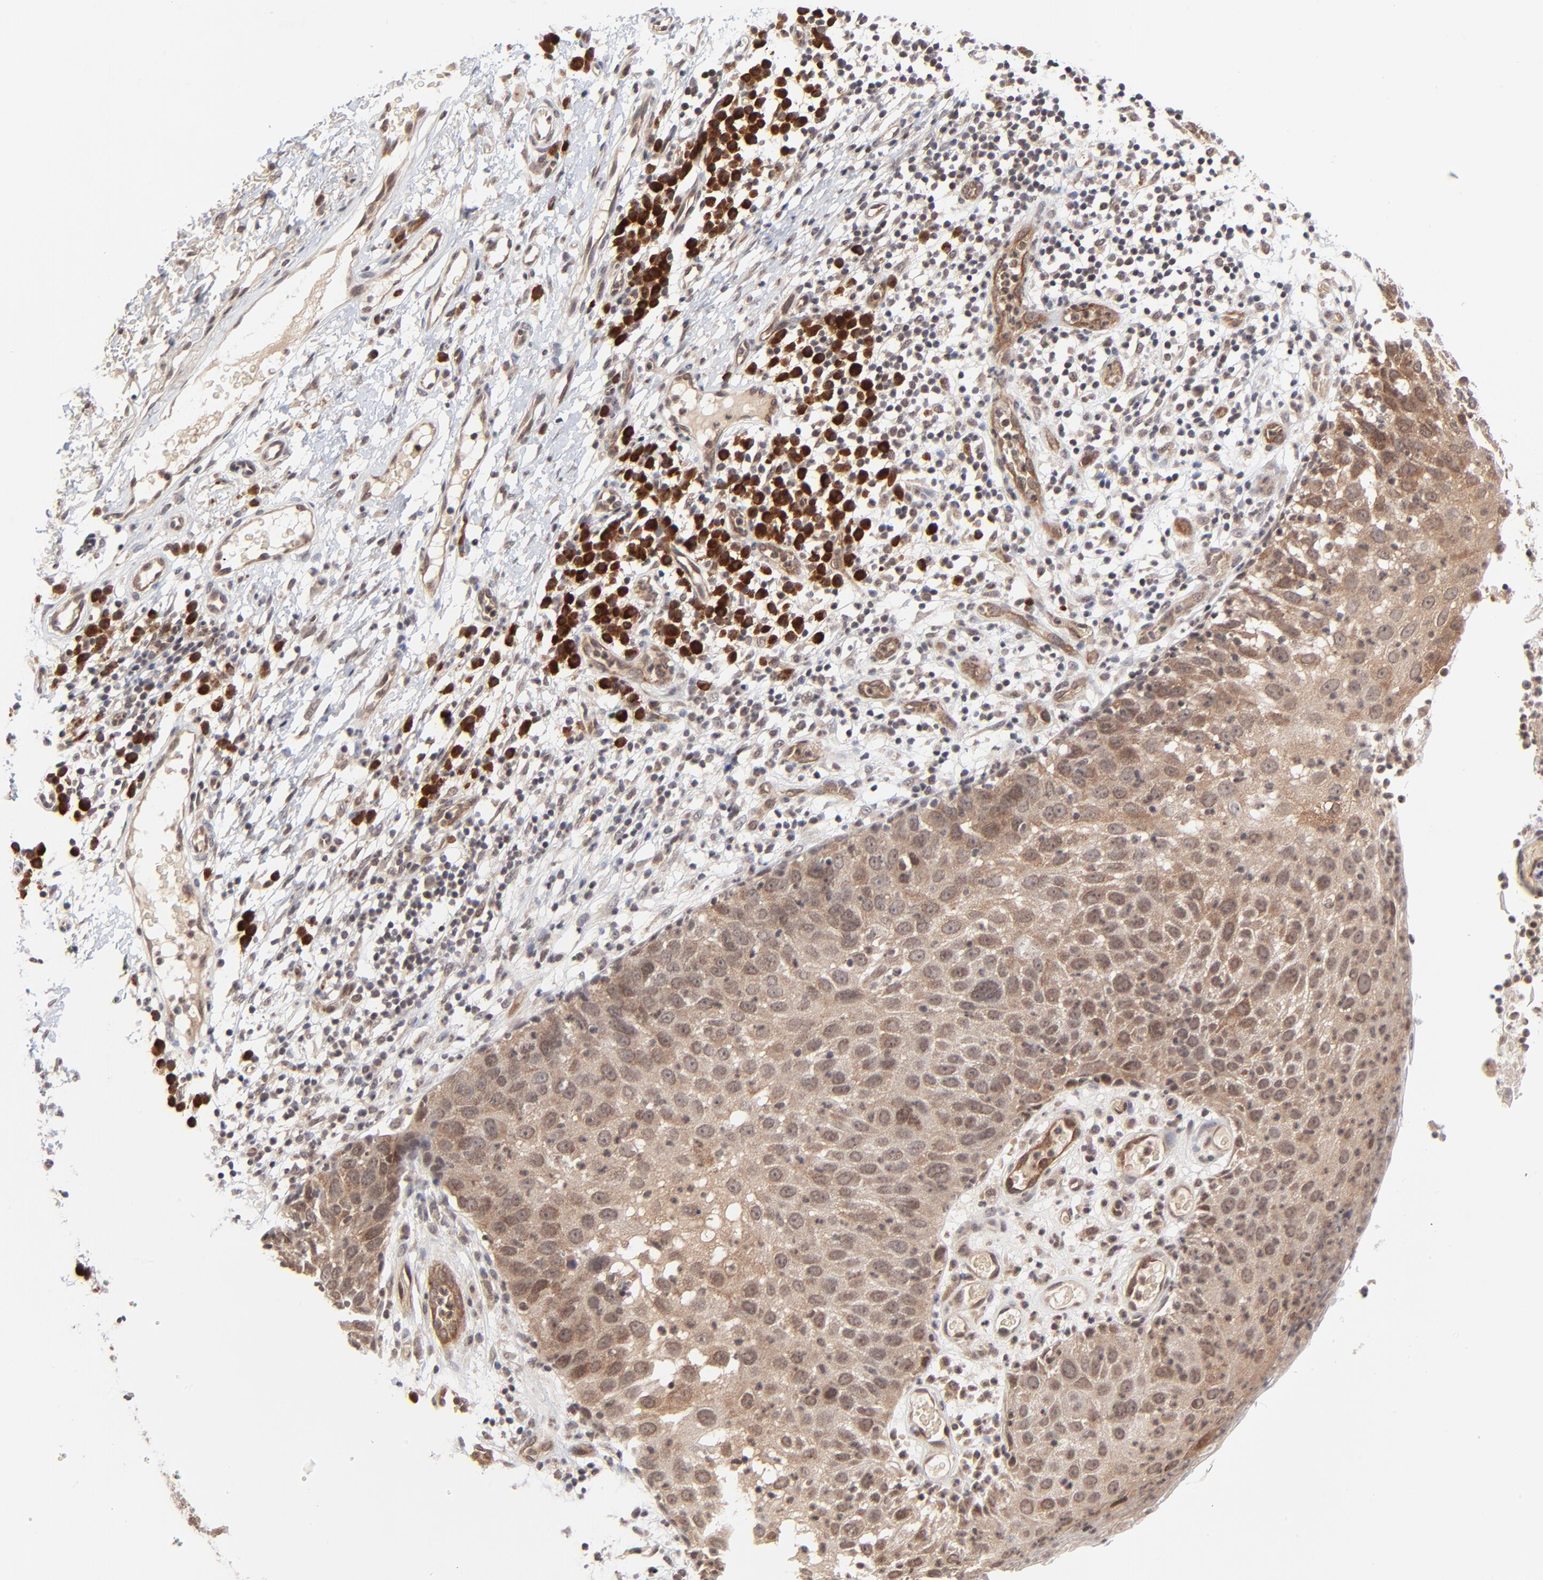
{"staining": {"intensity": "moderate", "quantity": ">75%", "location": "cytoplasmic/membranous,nuclear"}, "tissue": "skin cancer", "cell_type": "Tumor cells", "image_type": "cancer", "snomed": [{"axis": "morphology", "description": "Squamous cell carcinoma, NOS"}, {"axis": "topography", "description": "Skin"}], "caption": "IHC (DAB) staining of human skin cancer (squamous cell carcinoma) demonstrates moderate cytoplasmic/membranous and nuclear protein staining in about >75% of tumor cells. (DAB = brown stain, brightfield microscopy at high magnification).", "gene": "CASP10", "patient": {"sex": "male", "age": 87}}